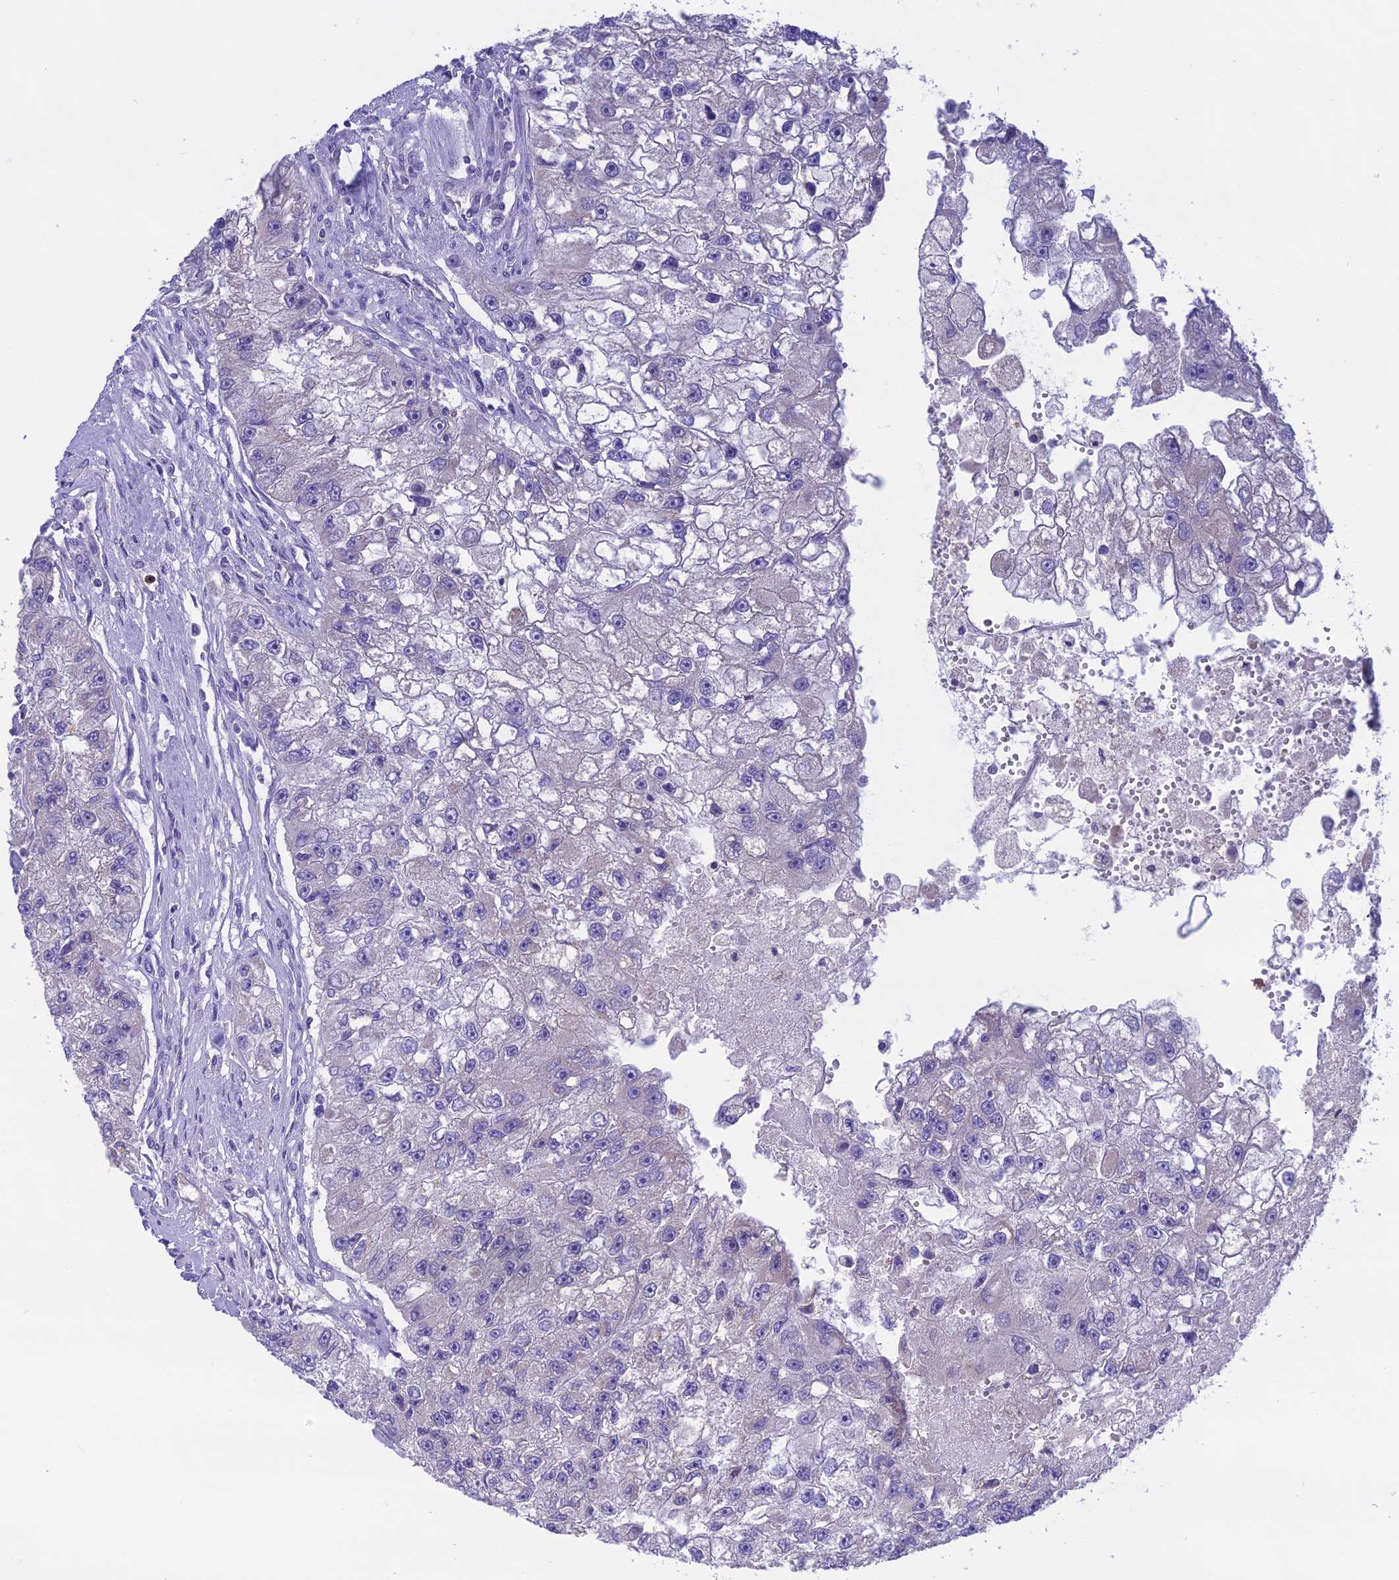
{"staining": {"intensity": "negative", "quantity": "none", "location": "none"}, "tissue": "renal cancer", "cell_type": "Tumor cells", "image_type": "cancer", "snomed": [{"axis": "morphology", "description": "Adenocarcinoma, NOS"}, {"axis": "topography", "description": "Kidney"}], "caption": "Immunohistochemistry of human renal cancer demonstrates no staining in tumor cells.", "gene": "KIAA0408", "patient": {"sex": "male", "age": 63}}